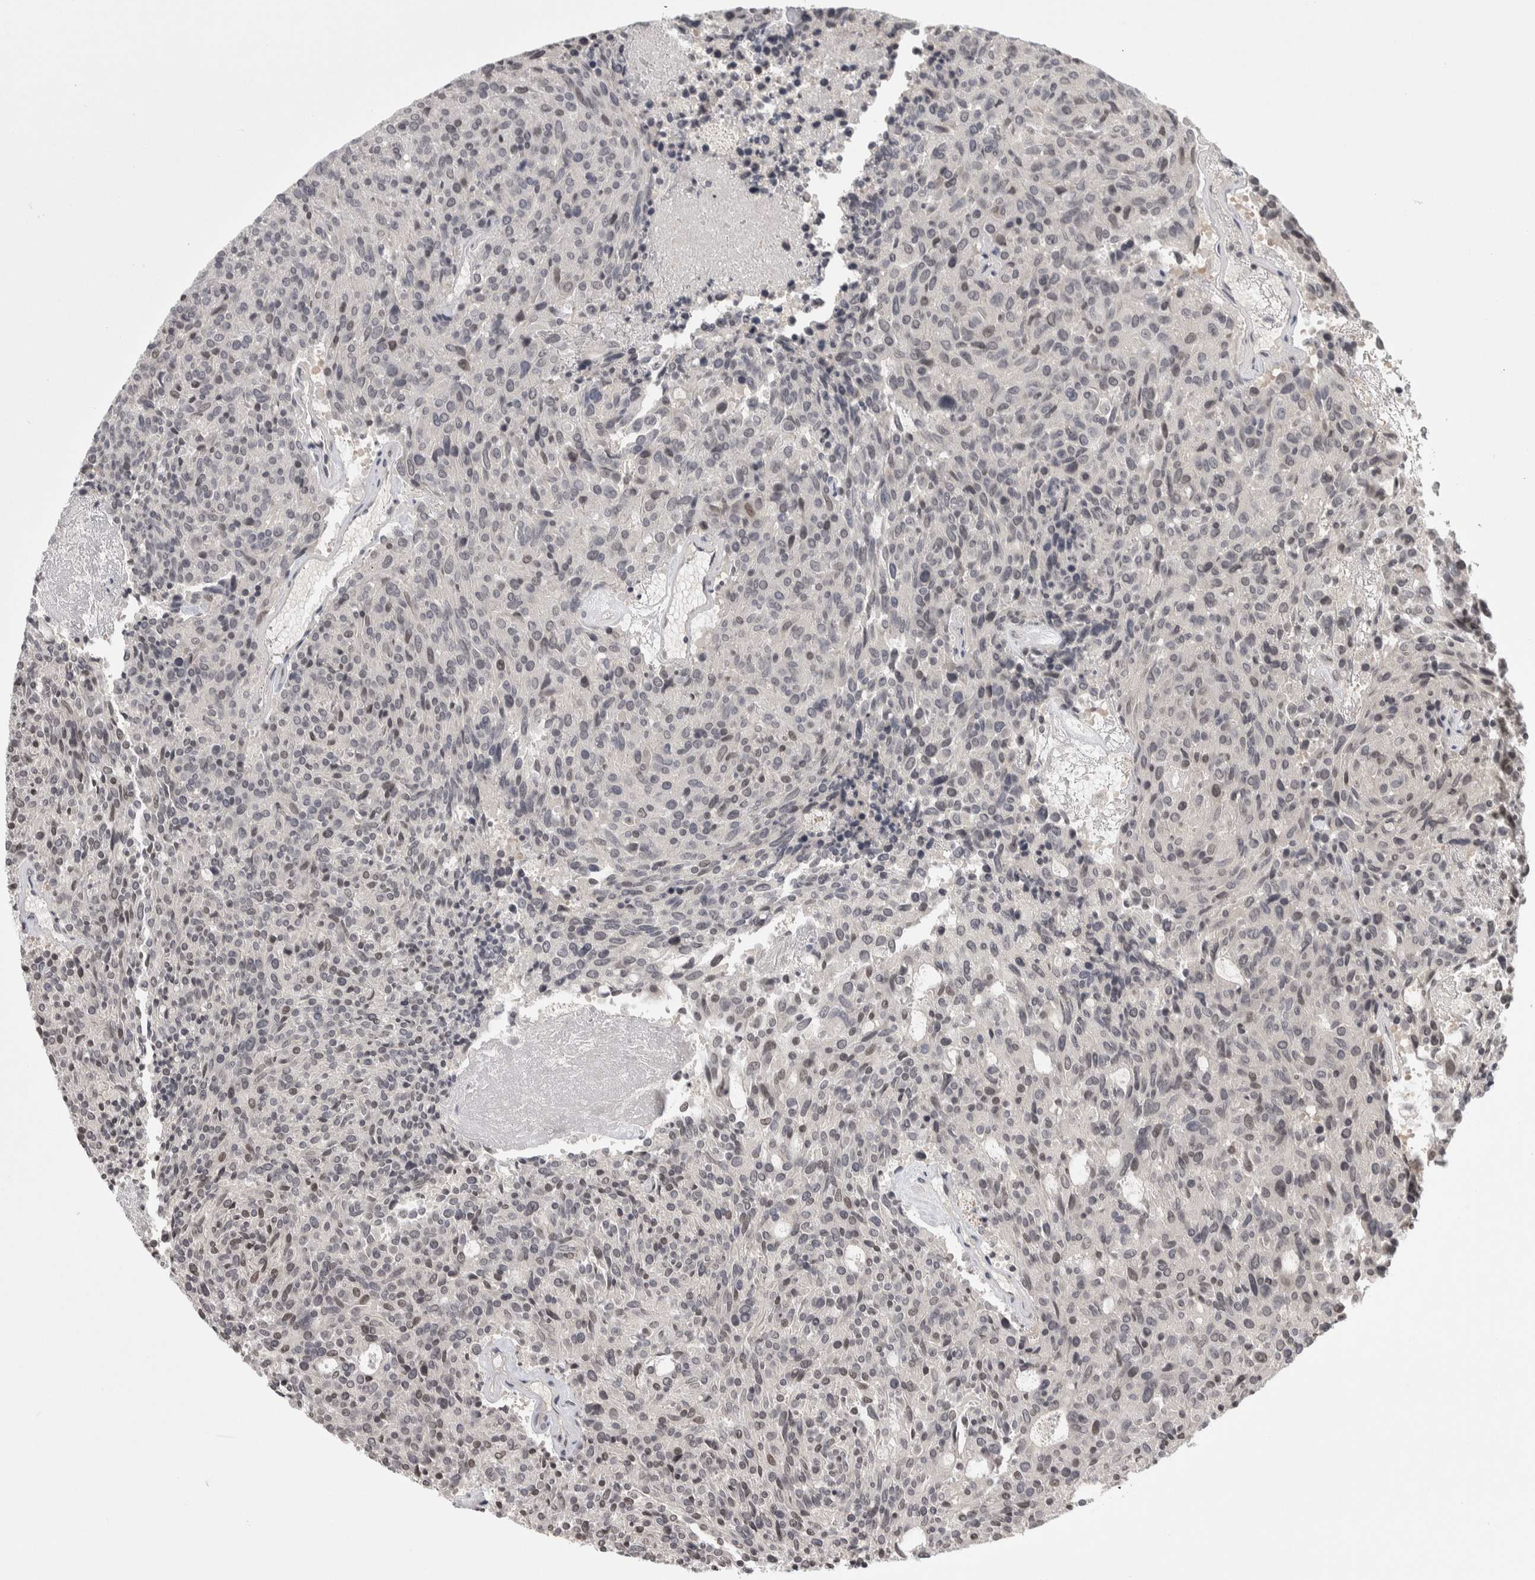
{"staining": {"intensity": "weak", "quantity": "25%-75%", "location": "nuclear"}, "tissue": "carcinoid", "cell_type": "Tumor cells", "image_type": "cancer", "snomed": [{"axis": "morphology", "description": "Carcinoid, malignant, NOS"}, {"axis": "topography", "description": "Pancreas"}], "caption": "Human carcinoid stained with a protein marker shows weak staining in tumor cells.", "gene": "ZSCAN21", "patient": {"sex": "female", "age": 54}}